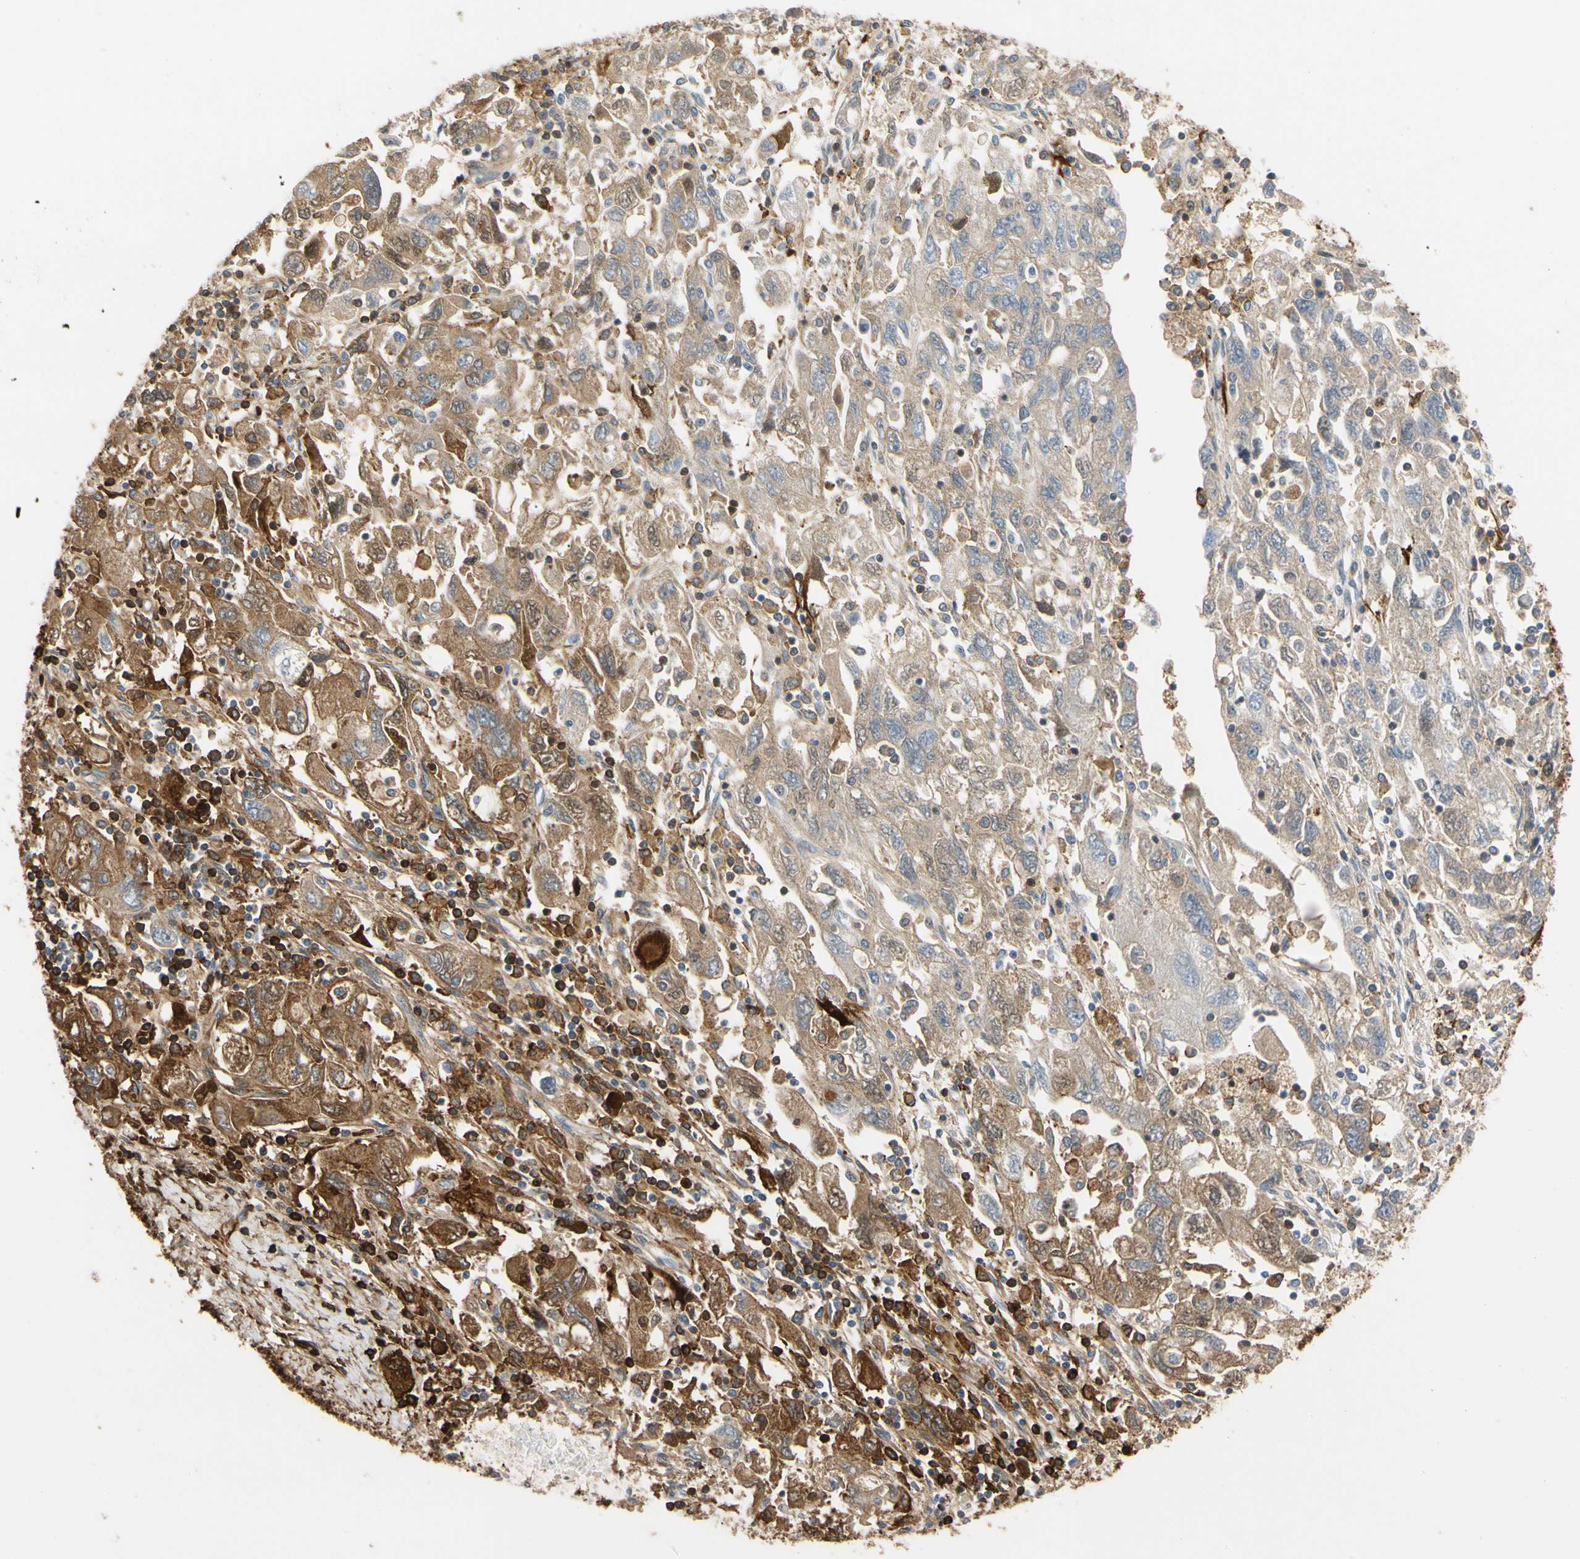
{"staining": {"intensity": "moderate", "quantity": ">75%", "location": "cytoplasmic/membranous"}, "tissue": "ovarian cancer", "cell_type": "Tumor cells", "image_type": "cancer", "snomed": [{"axis": "morphology", "description": "Carcinoma, NOS"}, {"axis": "morphology", "description": "Cystadenocarcinoma, serous, NOS"}, {"axis": "topography", "description": "Ovary"}], "caption": "A medium amount of moderate cytoplasmic/membranous expression is identified in about >75% of tumor cells in serous cystadenocarcinoma (ovarian) tissue.", "gene": "FGB", "patient": {"sex": "female", "age": 69}}